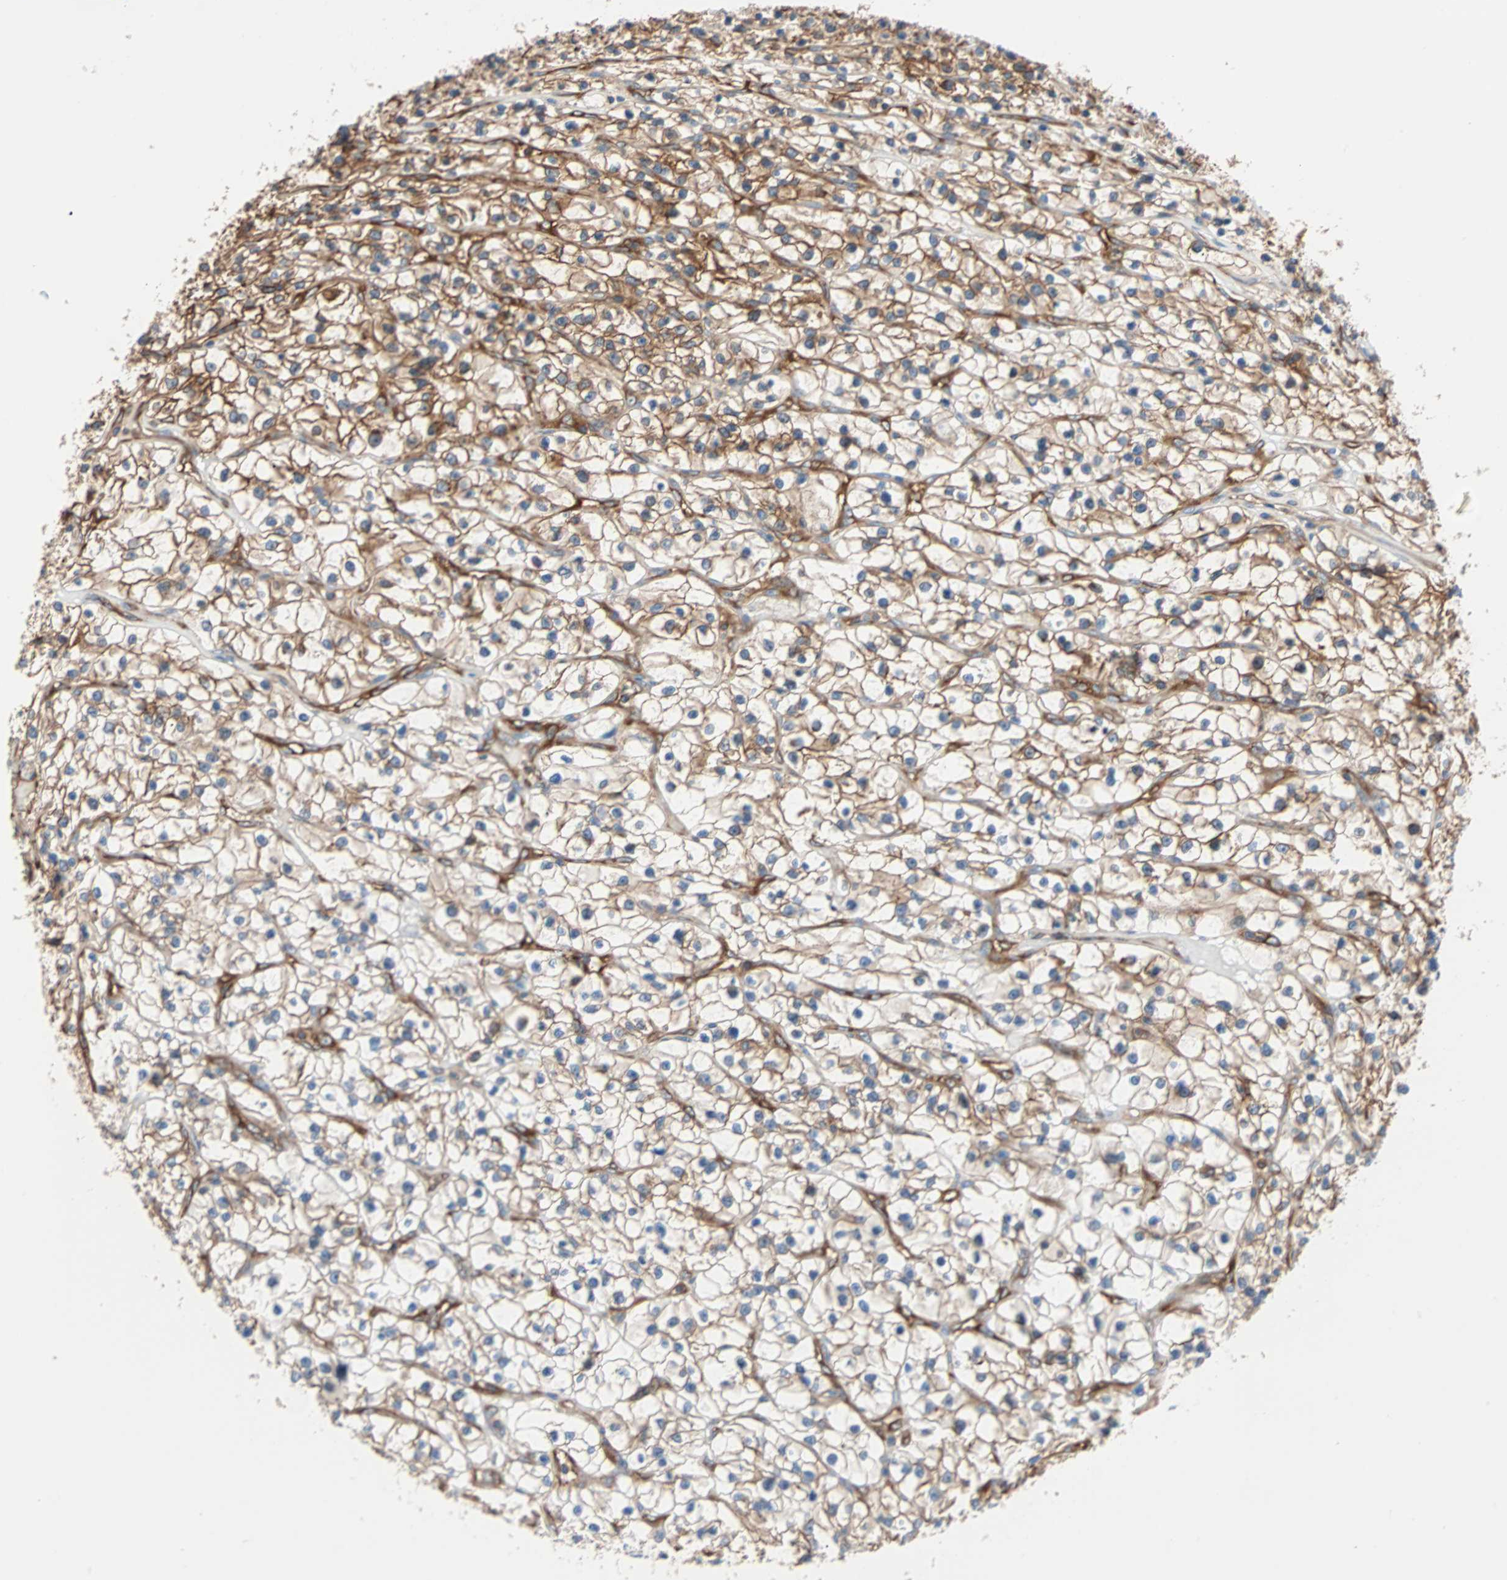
{"staining": {"intensity": "moderate", "quantity": ">75%", "location": "cytoplasmic/membranous"}, "tissue": "renal cancer", "cell_type": "Tumor cells", "image_type": "cancer", "snomed": [{"axis": "morphology", "description": "Adenocarcinoma, NOS"}, {"axis": "topography", "description": "Kidney"}], "caption": "An immunohistochemistry (IHC) photomicrograph of neoplastic tissue is shown. Protein staining in brown shows moderate cytoplasmic/membranous positivity in renal adenocarcinoma within tumor cells. (DAB (3,3'-diaminobenzidine) = brown stain, brightfield microscopy at high magnification).", "gene": "EEF2", "patient": {"sex": "female", "age": 57}}